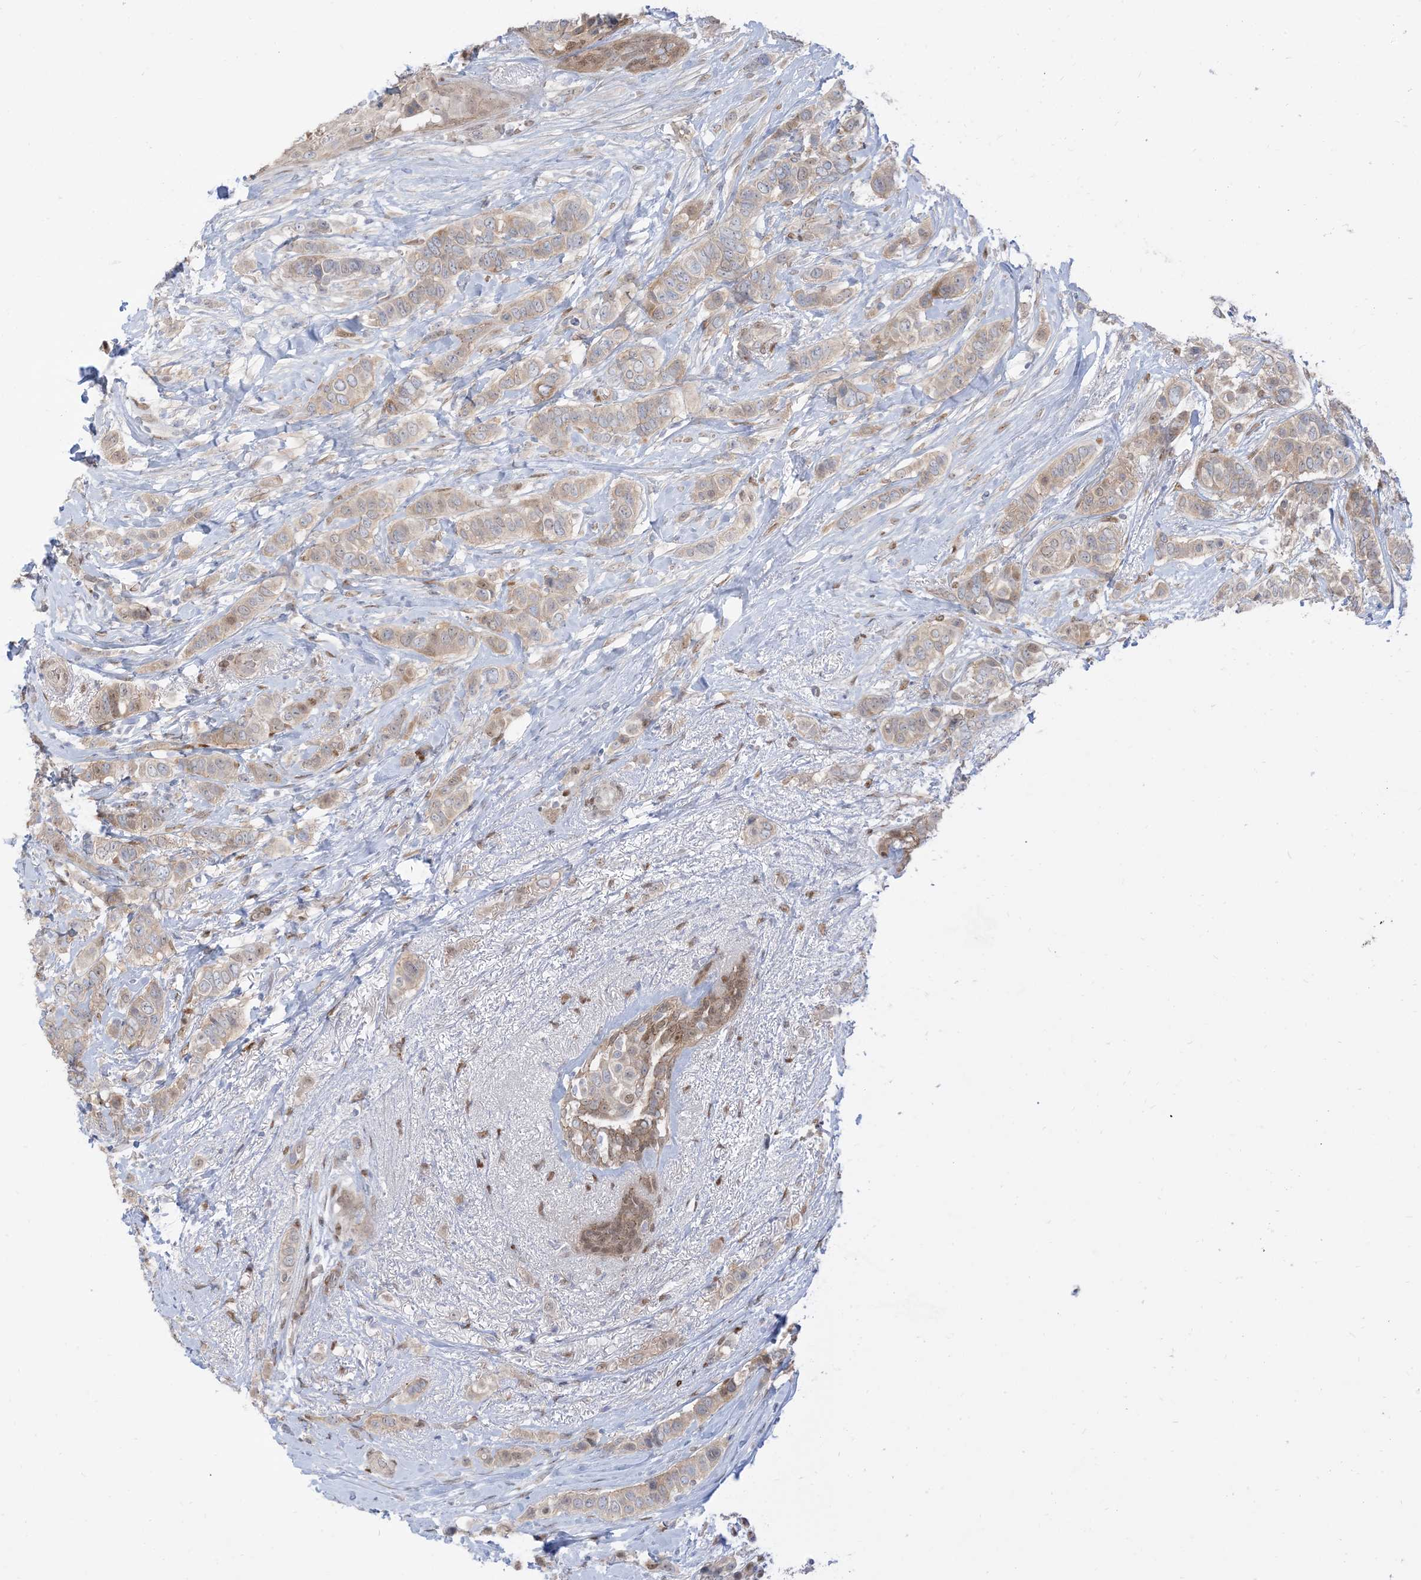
{"staining": {"intensity": "weak", "quantity": "<25%", "location": "cytoplasmic/membranous"}, "tissue": "breast cancer", "cell_type": "Tumor cells", "image_type": "cancer", "snomed": [{"axis": "morphology", "description": "Lobular carcinoma"}, {"axis": "topography", "description": "Breast"}], "caption": "Immunohistochemical staining of human breast lobular carcinoma reveals no significant positivity in tumor cells.", "gene": "RIN1", "patient": {"sex": "female", "age": 51}}